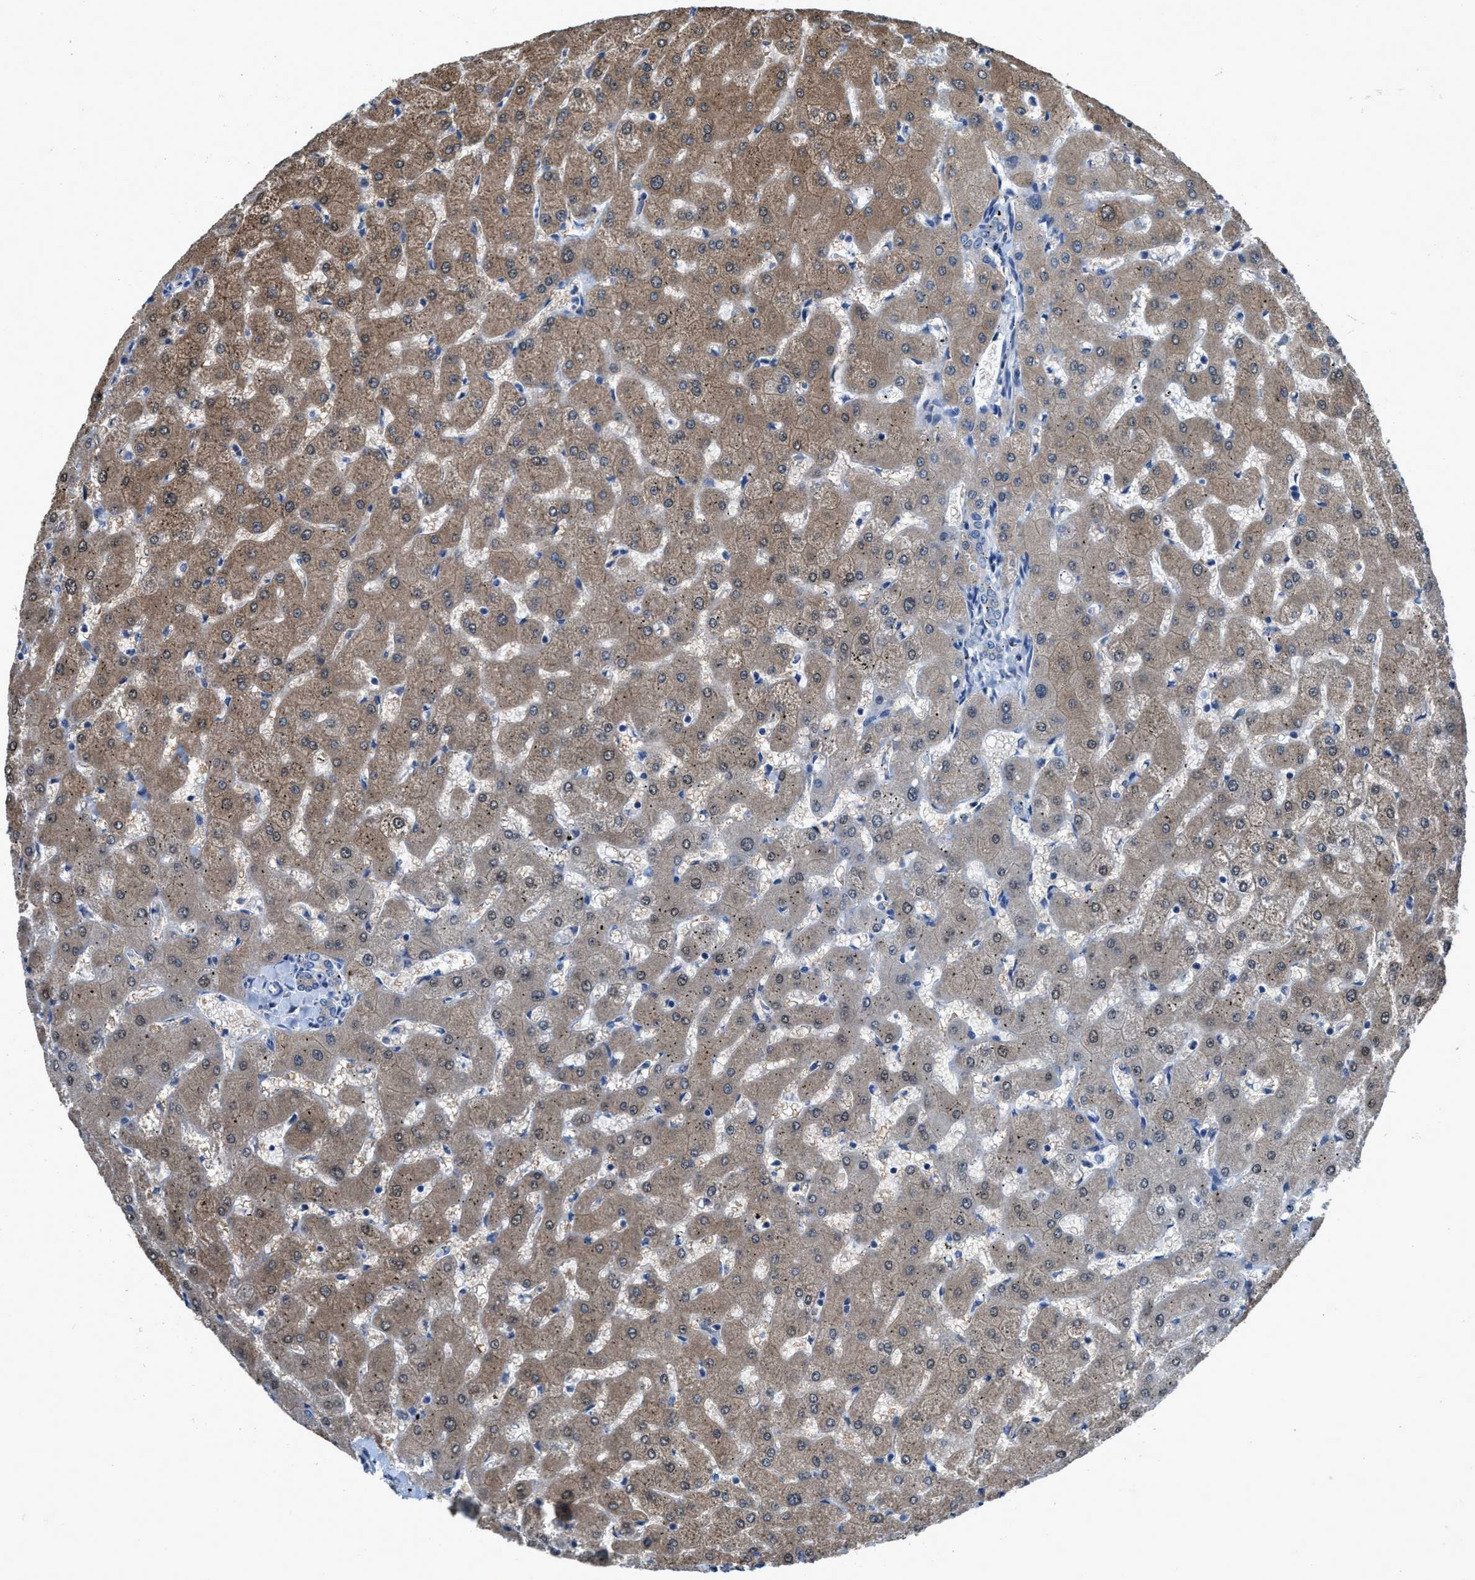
{"staining": {"intensity": "negative", "quantity": "none", "location": "none"}, "tissue": "liver", "cell_type": "Cholangiocytes", "image_type": "normal", "snomed": [{"axis": "morphology", "description": "Normal tissue, NOS"}, {"axis": "topography", "description": "Liver"}], "caption": "Cholangiocytes show no significant protein staining in unremarkable liver. (Stains: DAB IHC with hematoxylin counter stain, Microscopy: brightfield microscopy at high magnification).", "gene": "NUDT5", "patient": {"sex": "female", "age": 63}}